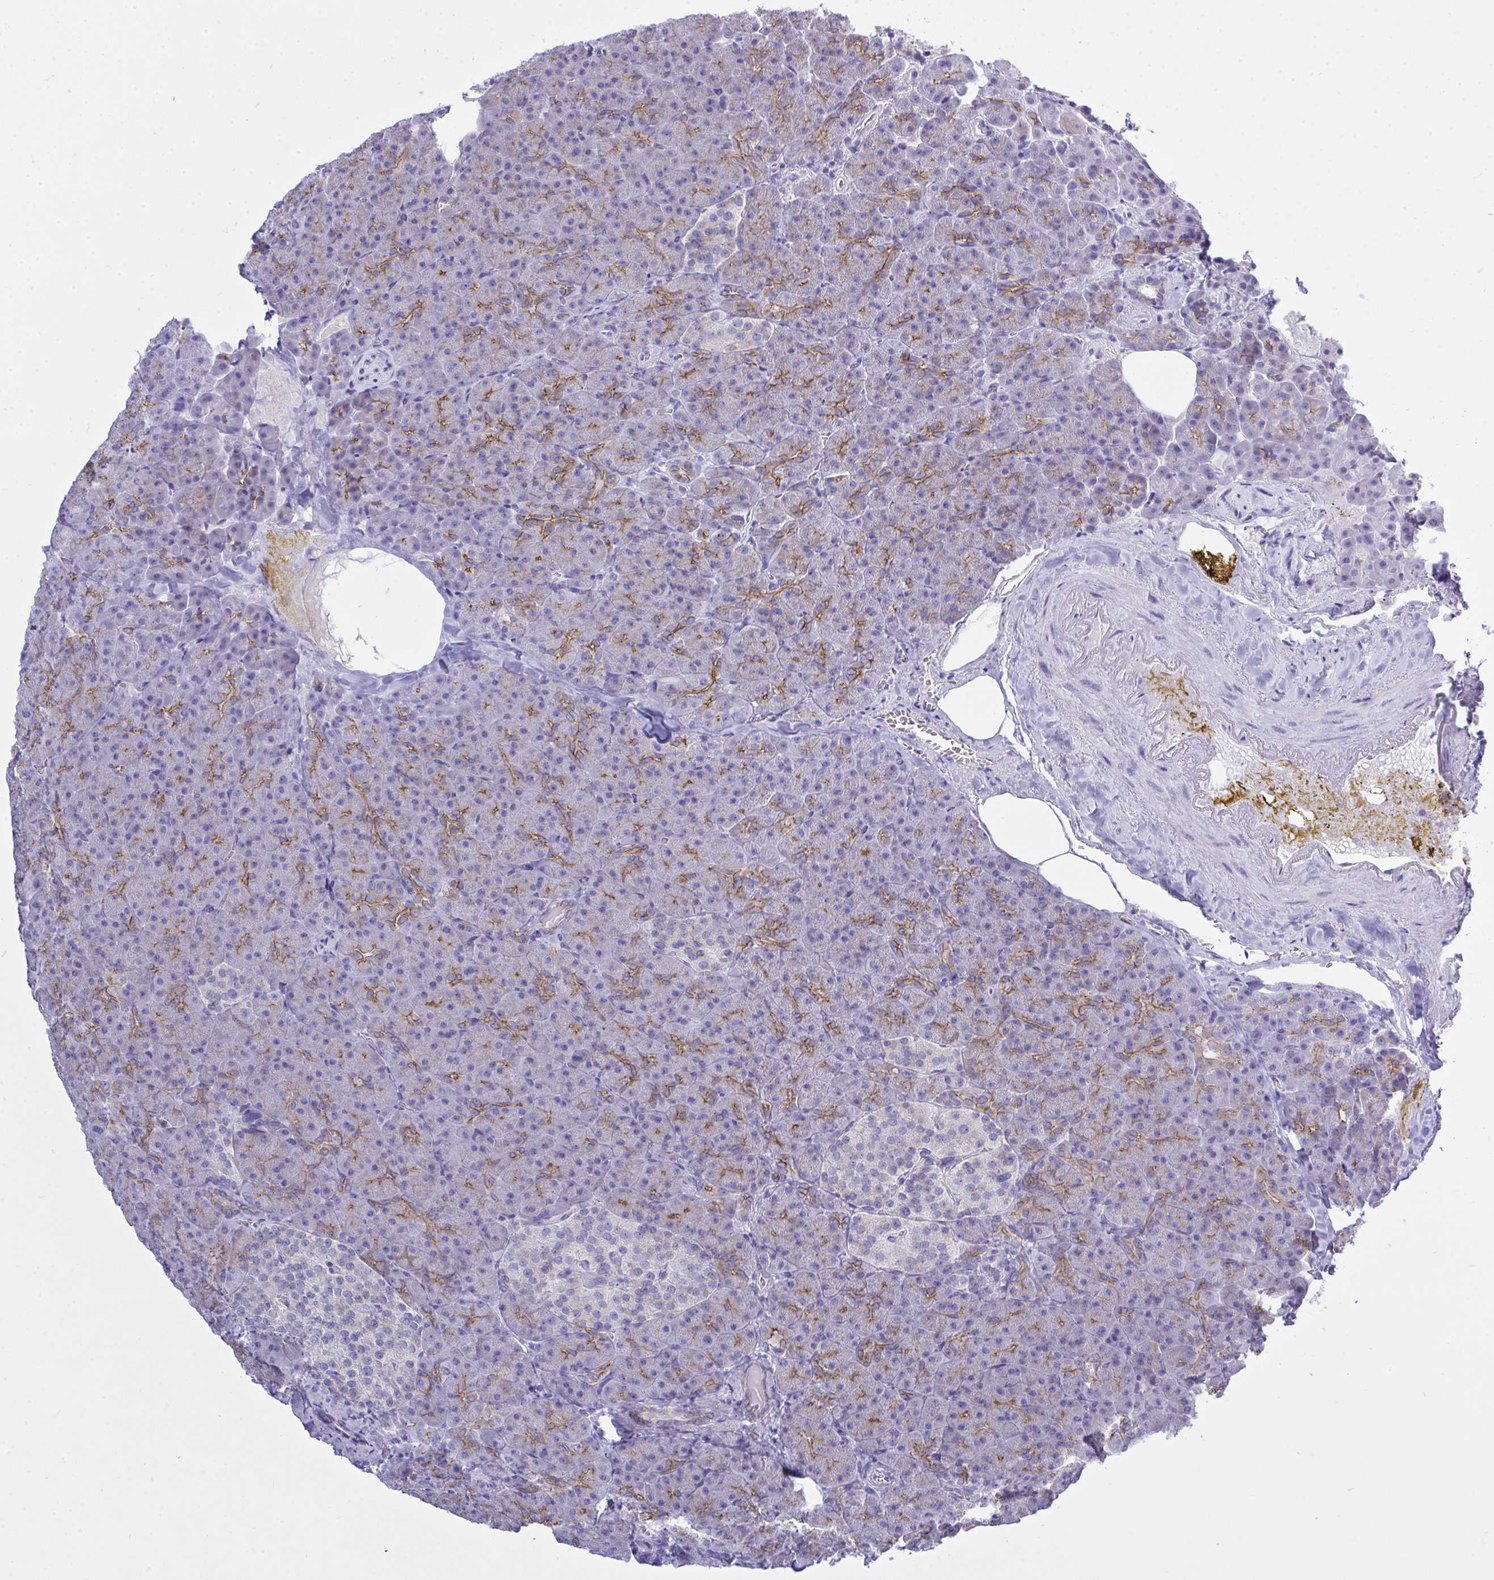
{"staining": {"intensity": "moderate", "quantity": "25%-75%", "location": "cytoplasmic/membranous"}, "tissue": "pancreas", "cell_type": "Exocrine glandular cells", "image_type": "normal", "snomed": [{"axis": "morphology", "description": "Normal tissue, NOS"}, {"axis": "topography", "description": "Pancreas"}], "caption": "Immunohistochemistry photomicrograph of benign human pancreas stained for a protein (brown), which demonstrates medium levels of moderate cytoplasmic/membranous staining in about 25%-75% of exocrine glandular cells.", "gene": "GLB1L2", "patient": {"sex": "female", "age": 74}}